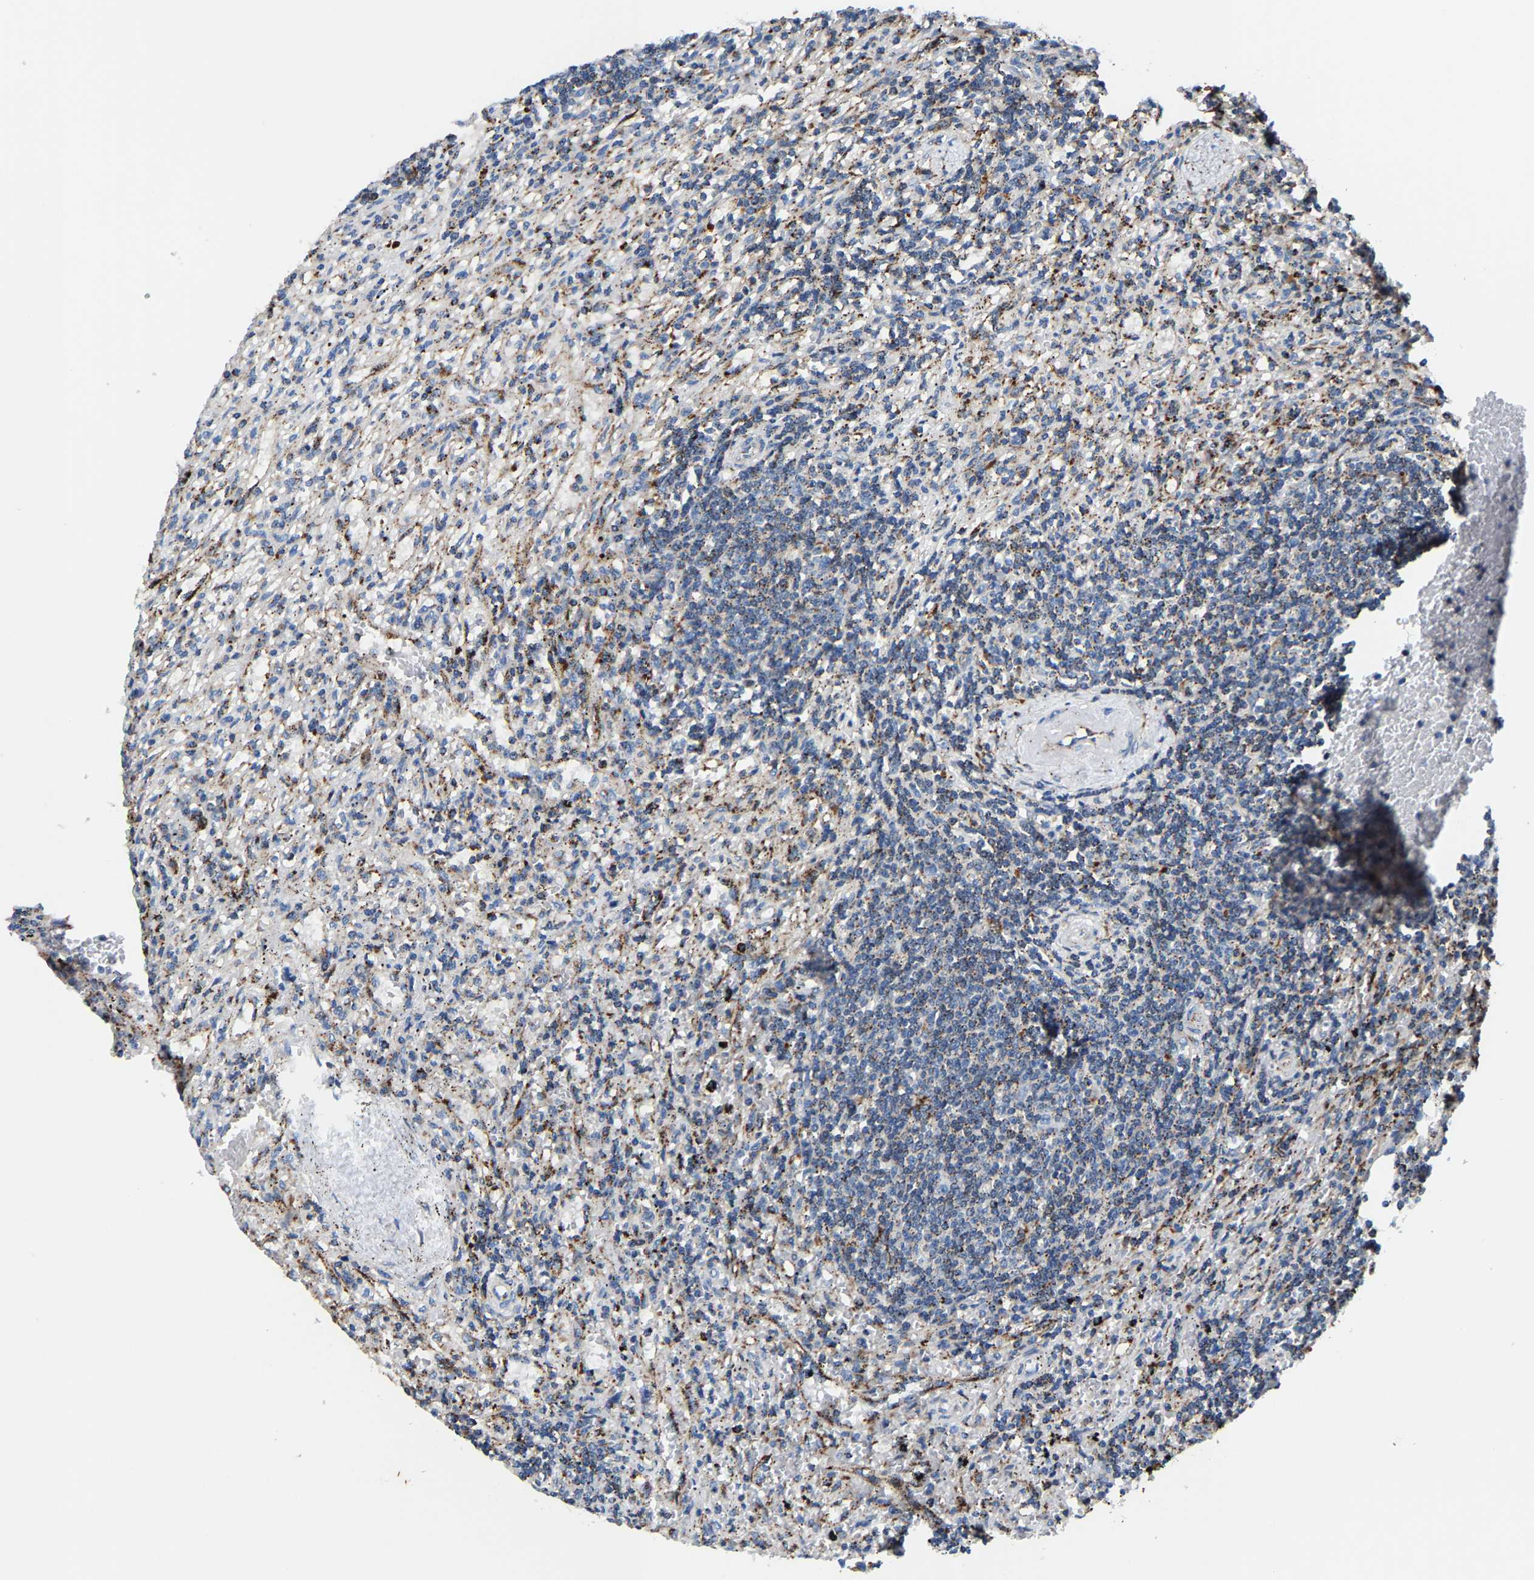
{"staining": {"intensity": "moderate", "quantity": "25%-75%", "location": "cytoplasmic/membranous"}, "tissue": "lymphoma", "cell_type": "Tumor cells", "image_type": "cancer", "snomed": [{"axis": "morphology", "description": "Malignant lymphoma, non-Hodgkin's type, Low grade"}, {"axis": "topography", "description": "Spleen"}], "caption": "High-power microscopy captured an IHC histopathology image of low-grade malignant lymphoma, non-Hodgkin's type, revealing moderate cytoplasmic/membranous expression in about 25%-75% of tumor cells. (brown staining indicates protein expression, while blue staining denotes nuclei).", "gene": "DPP7", "patient": {"sex": "male", "age": 76}}